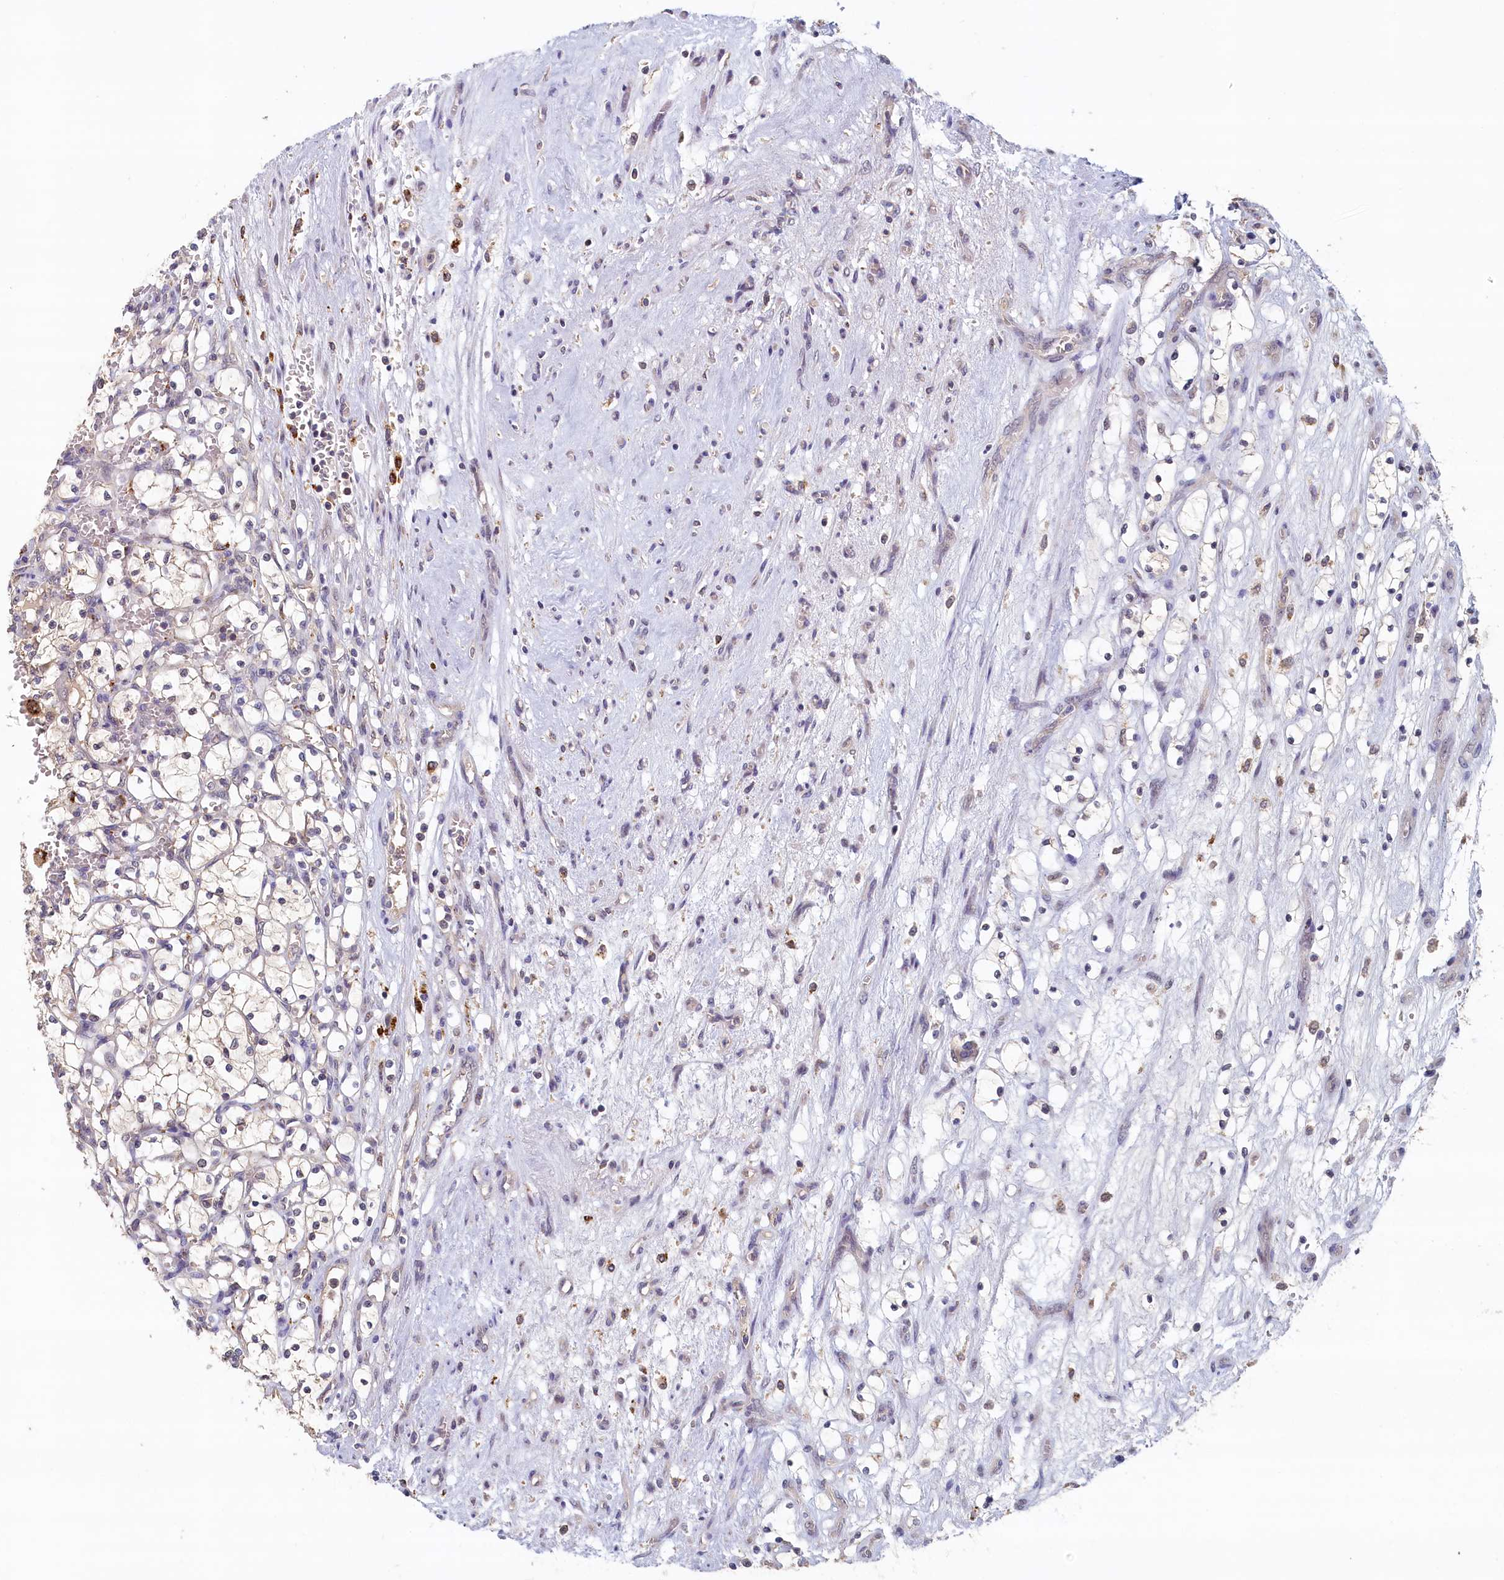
{"staining": {"intensity": "negative", "quantity": "none", "location": "none"}, "tissue": "renal cancer", "cell_type": "Tumor cells", "image_type": "cancer", "snomed": [{"axis": "morphology", "description": "Adenocarcinoma, NOS"}, {"axis": "topography", "description": "Kidney"}], "caption": "Immunohistochemical staining of human renal cancer (adenocarcinoma) displays no significant positivity in tumor cells.", "gene": "NUBP2", "patient": {"sex": "female", "age": 69}}